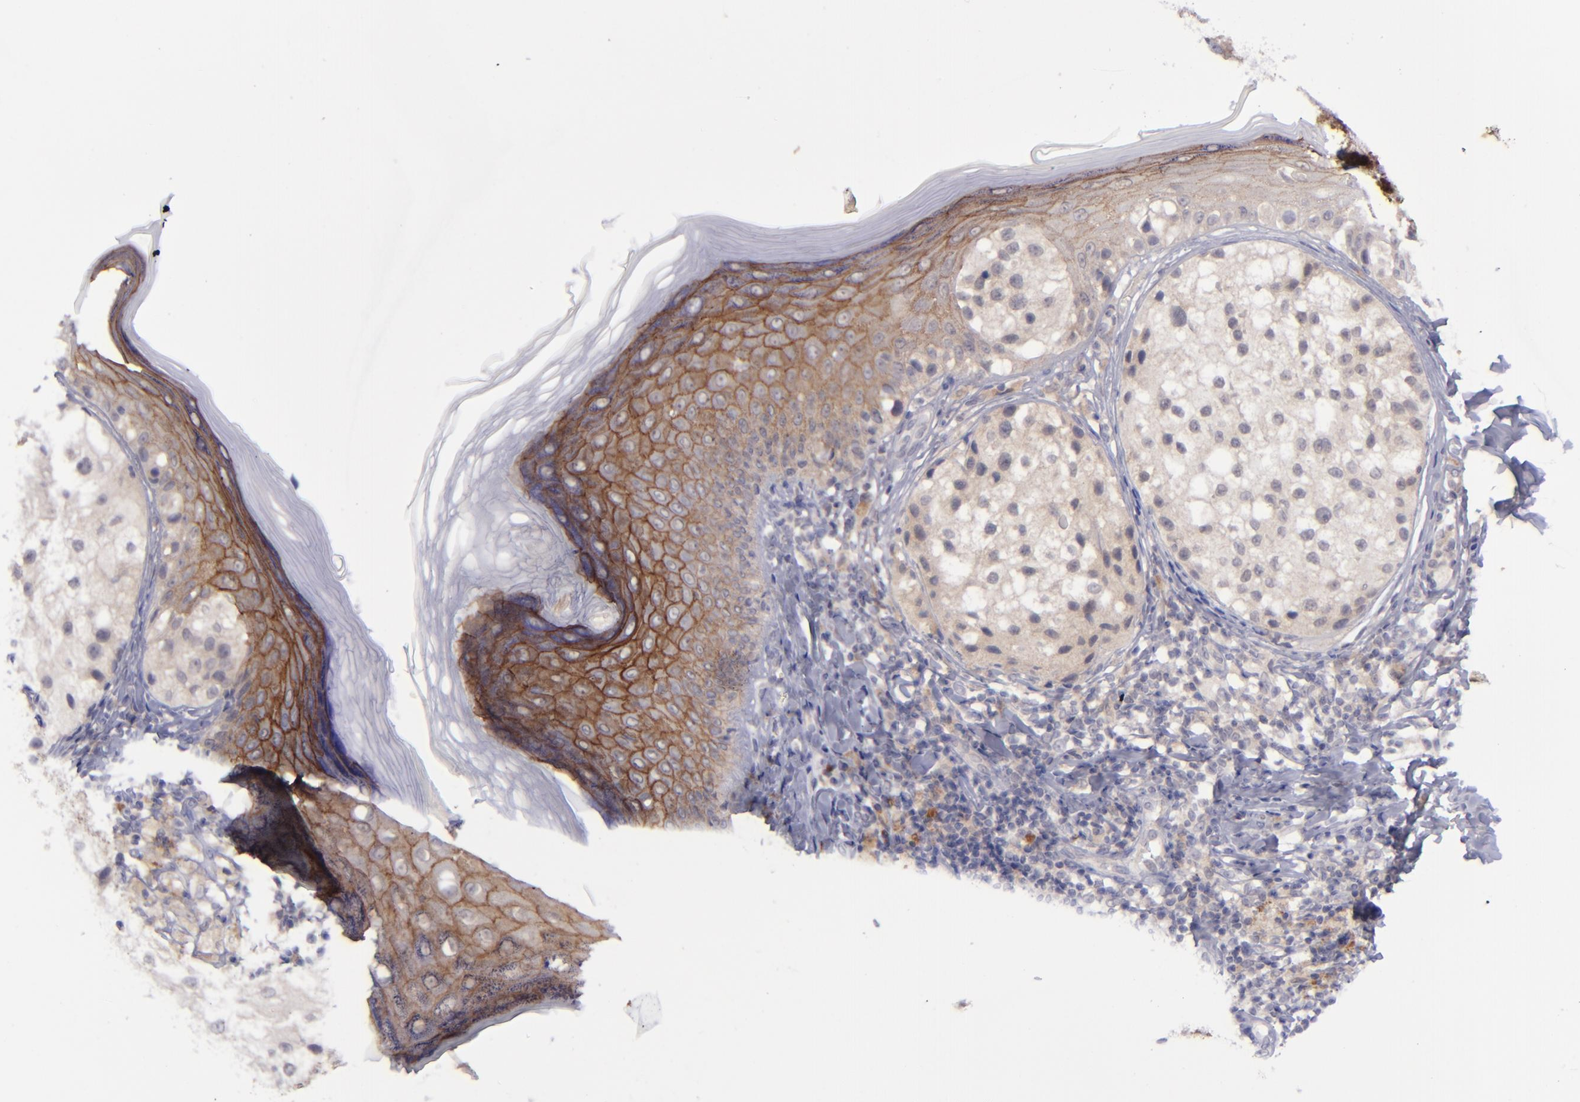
{"staining": {"intensity": "negative", "quantity": "none", "location": "none"}, "tissue": "melanoma", "cell_type": "Tumor cells", "image_type": "cancer", "snomed": [{"axis": "morphology", "description": "Malignant melanoma, NOS"}, {"axis": "topography", "description": "Skin"}], "caption": "High power microscopy photomicrograph of an IHC photomicrograph of malignant melanoma, revealing no significant staining in tumor cells.", "gene": "EVPL", "patient": {"sex": "male", "age": 23}}